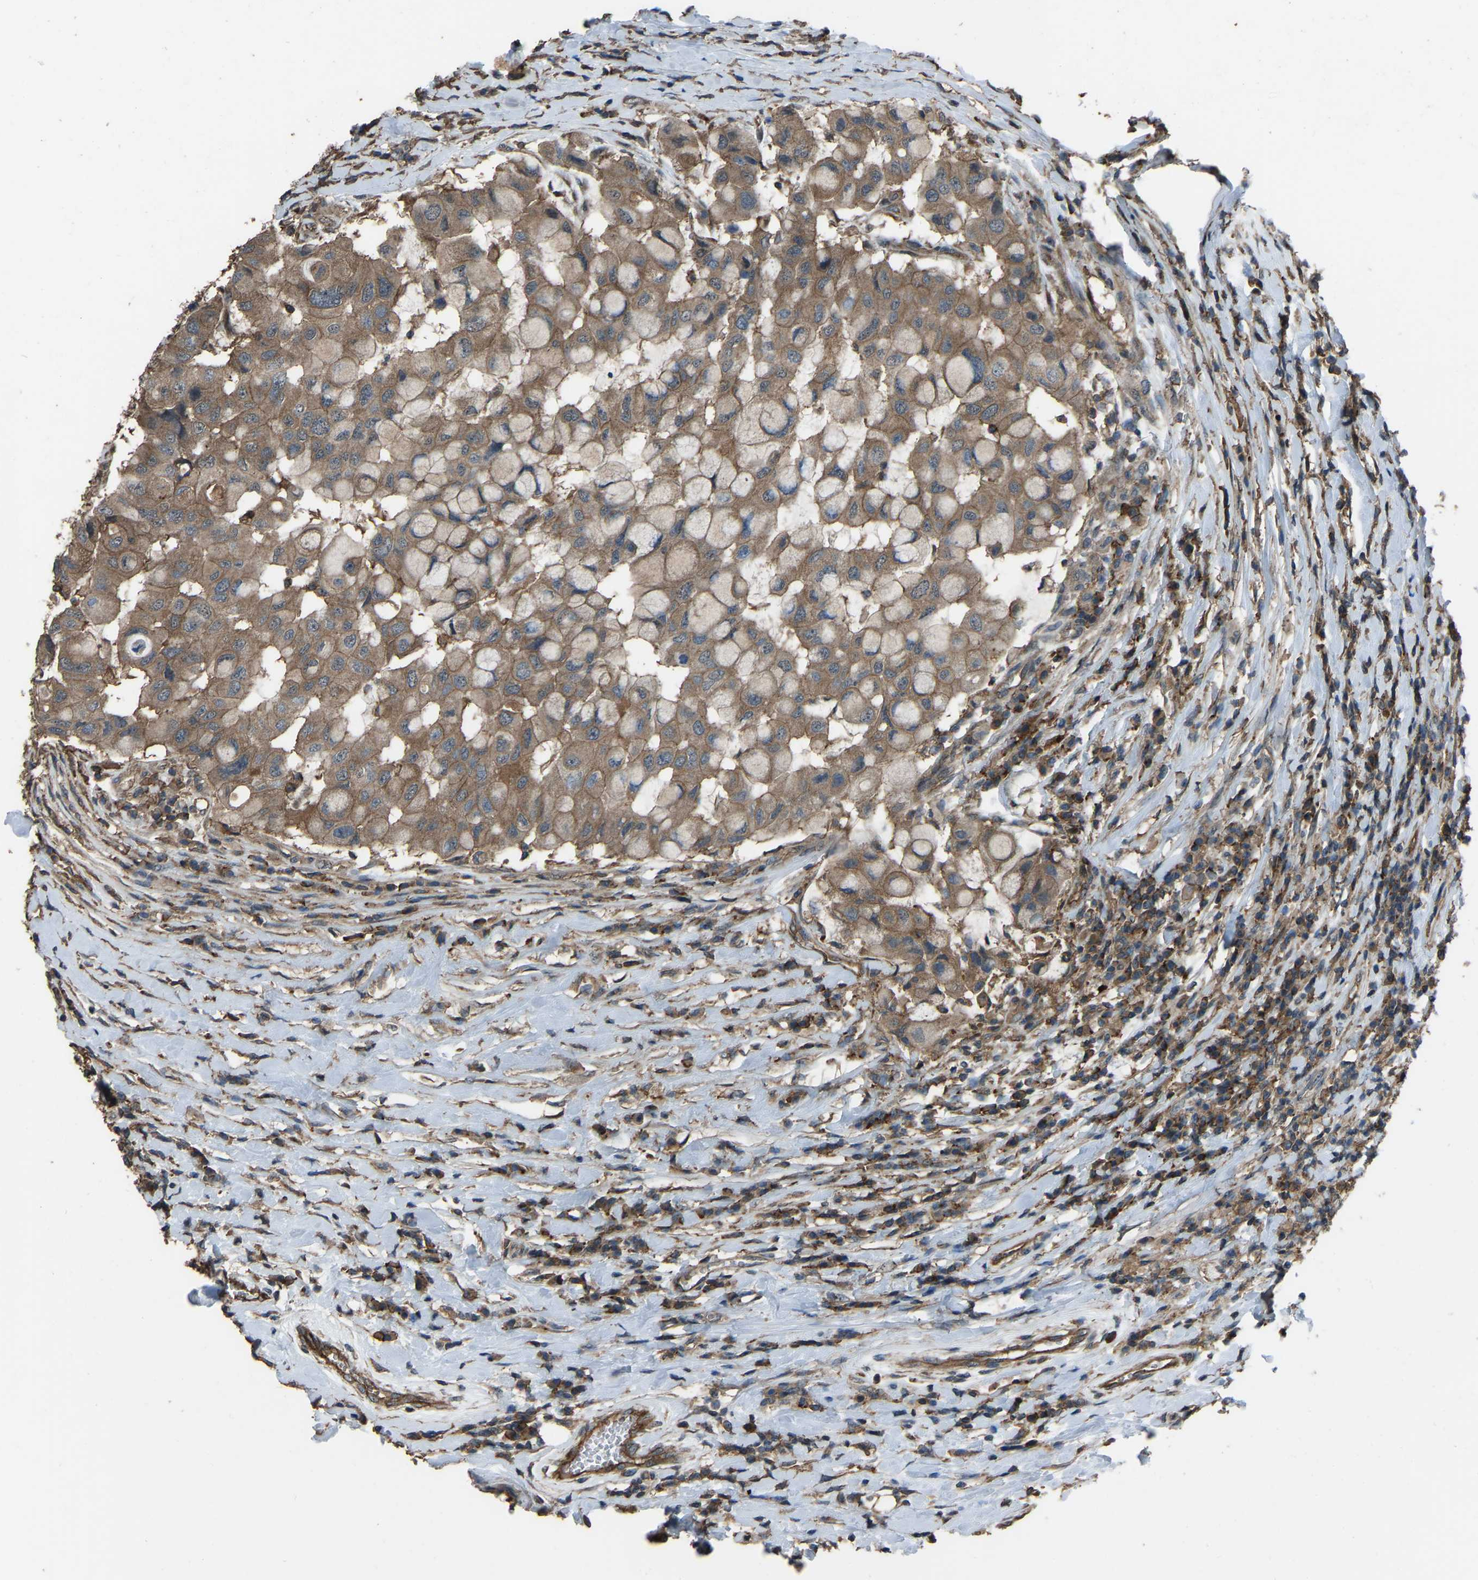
{"staining": {"intensity": "moderate", "quantity": ">75%", "location": "cytoplasmic/membranous"}, "tissue": "breast cancer", "cell_type": "Tumor cells", "image_type": "cancer", "snomed": [{"axis": "morphology", "description": "Duct carcinoma"}, {"axis": "topography", "description": "Breast"}], "caption": "There is medium levels of moderate cytoplasmic/membranous staining in tumor cells of breast cancer (infiltrating ductal carcinoma), as demonstrated by immunohistochemical staining (brown color).", "gene": "SLC4A2", "patient": {"sex": "female", "age": 27}}